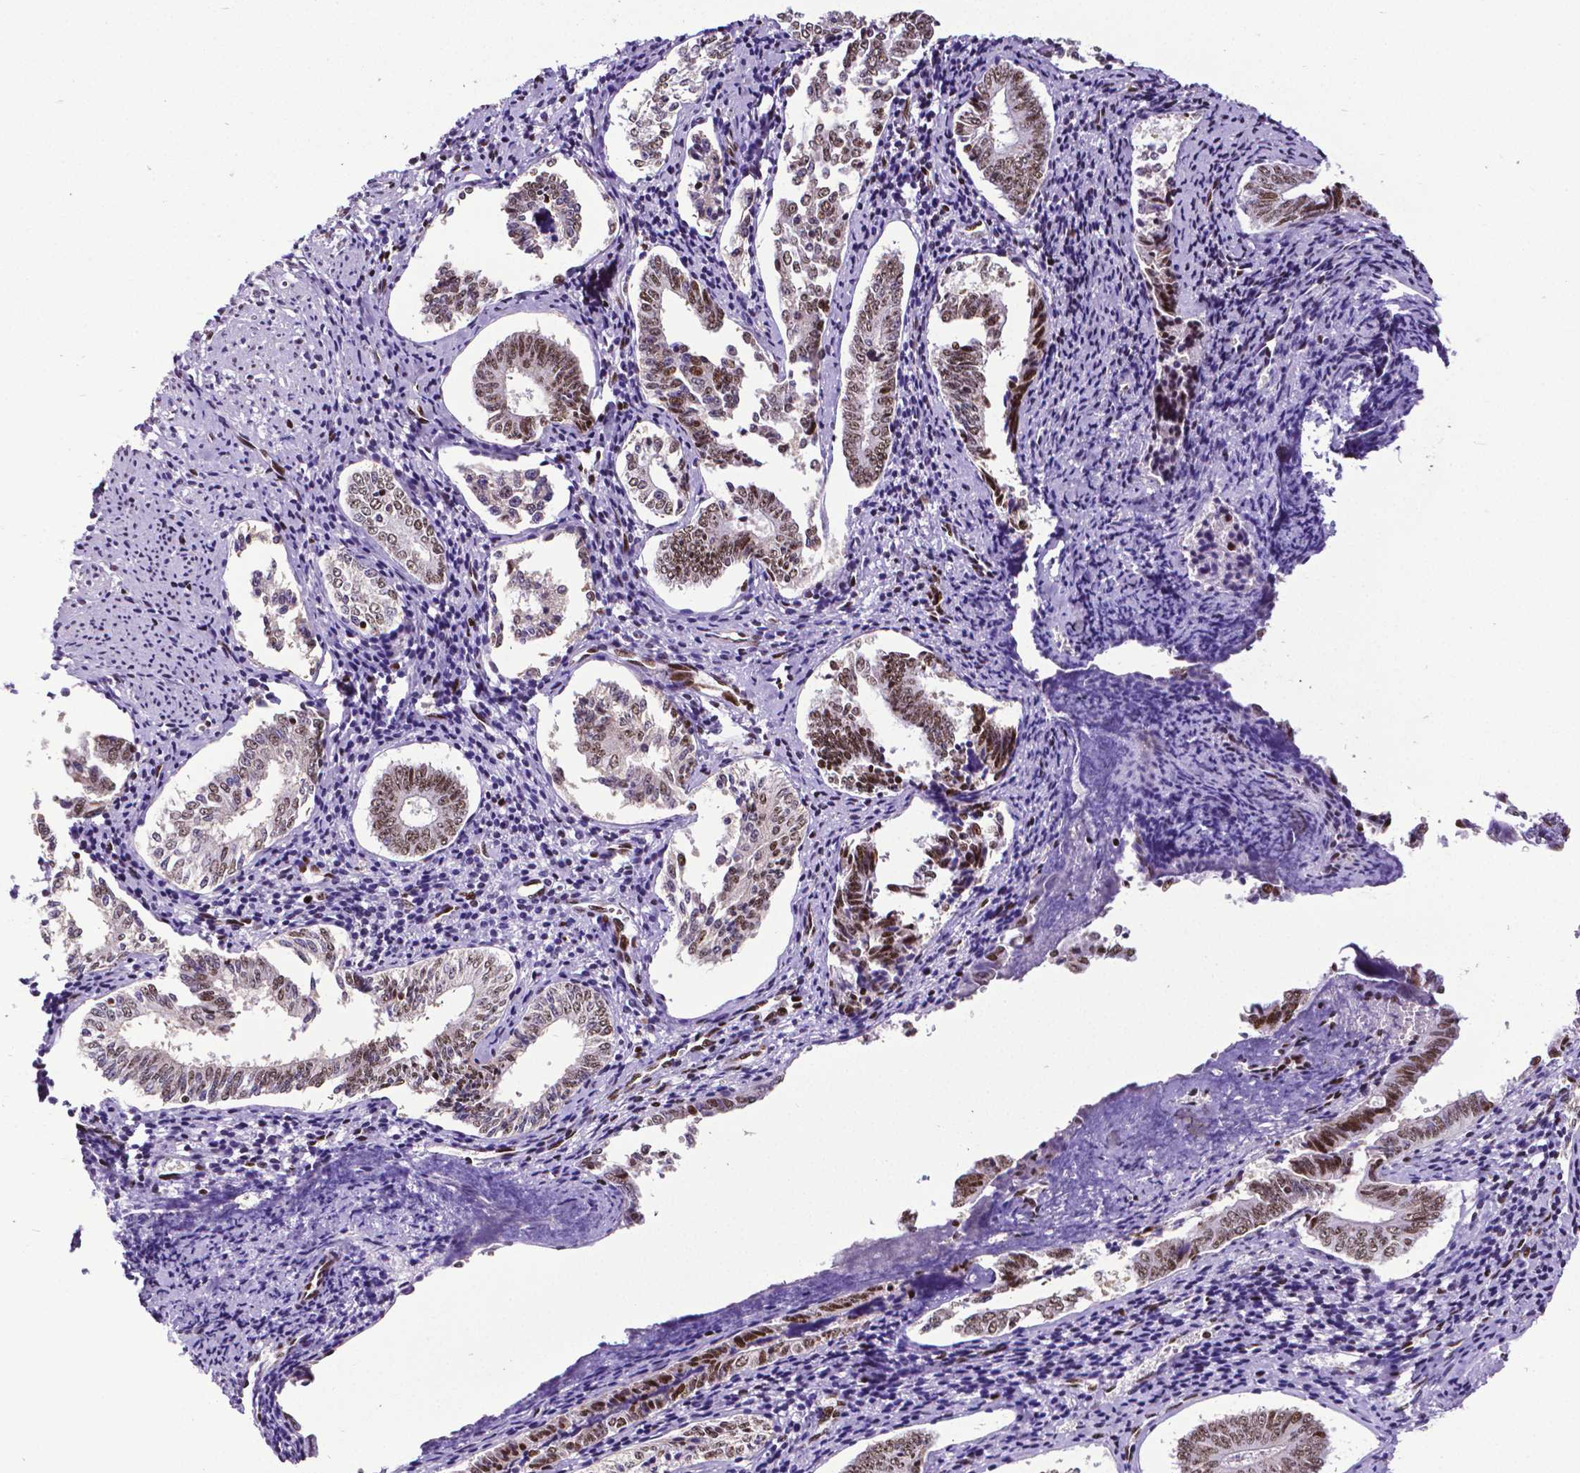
{"staining": {"intensity": "moderate", "quantity": ">75%", "location": "nuclear"}, "tissue": "cervical cancer", "cell_type": "Tumor cells", "image_type": "cancer", "snomed": [{"axis": "morphology", "description": "Squamous cell carcinoma, NOS"}, {"axis": "topography", "description": "Cervix"}], "caption": "Cervical cancer (squamous cell carcinoma) stained for a protein (brown) displays moderate nuclear positive staining in about >75% of tumor cells.", "gene": "CTCF", "patient": {"sex": "female", "age": 59}}